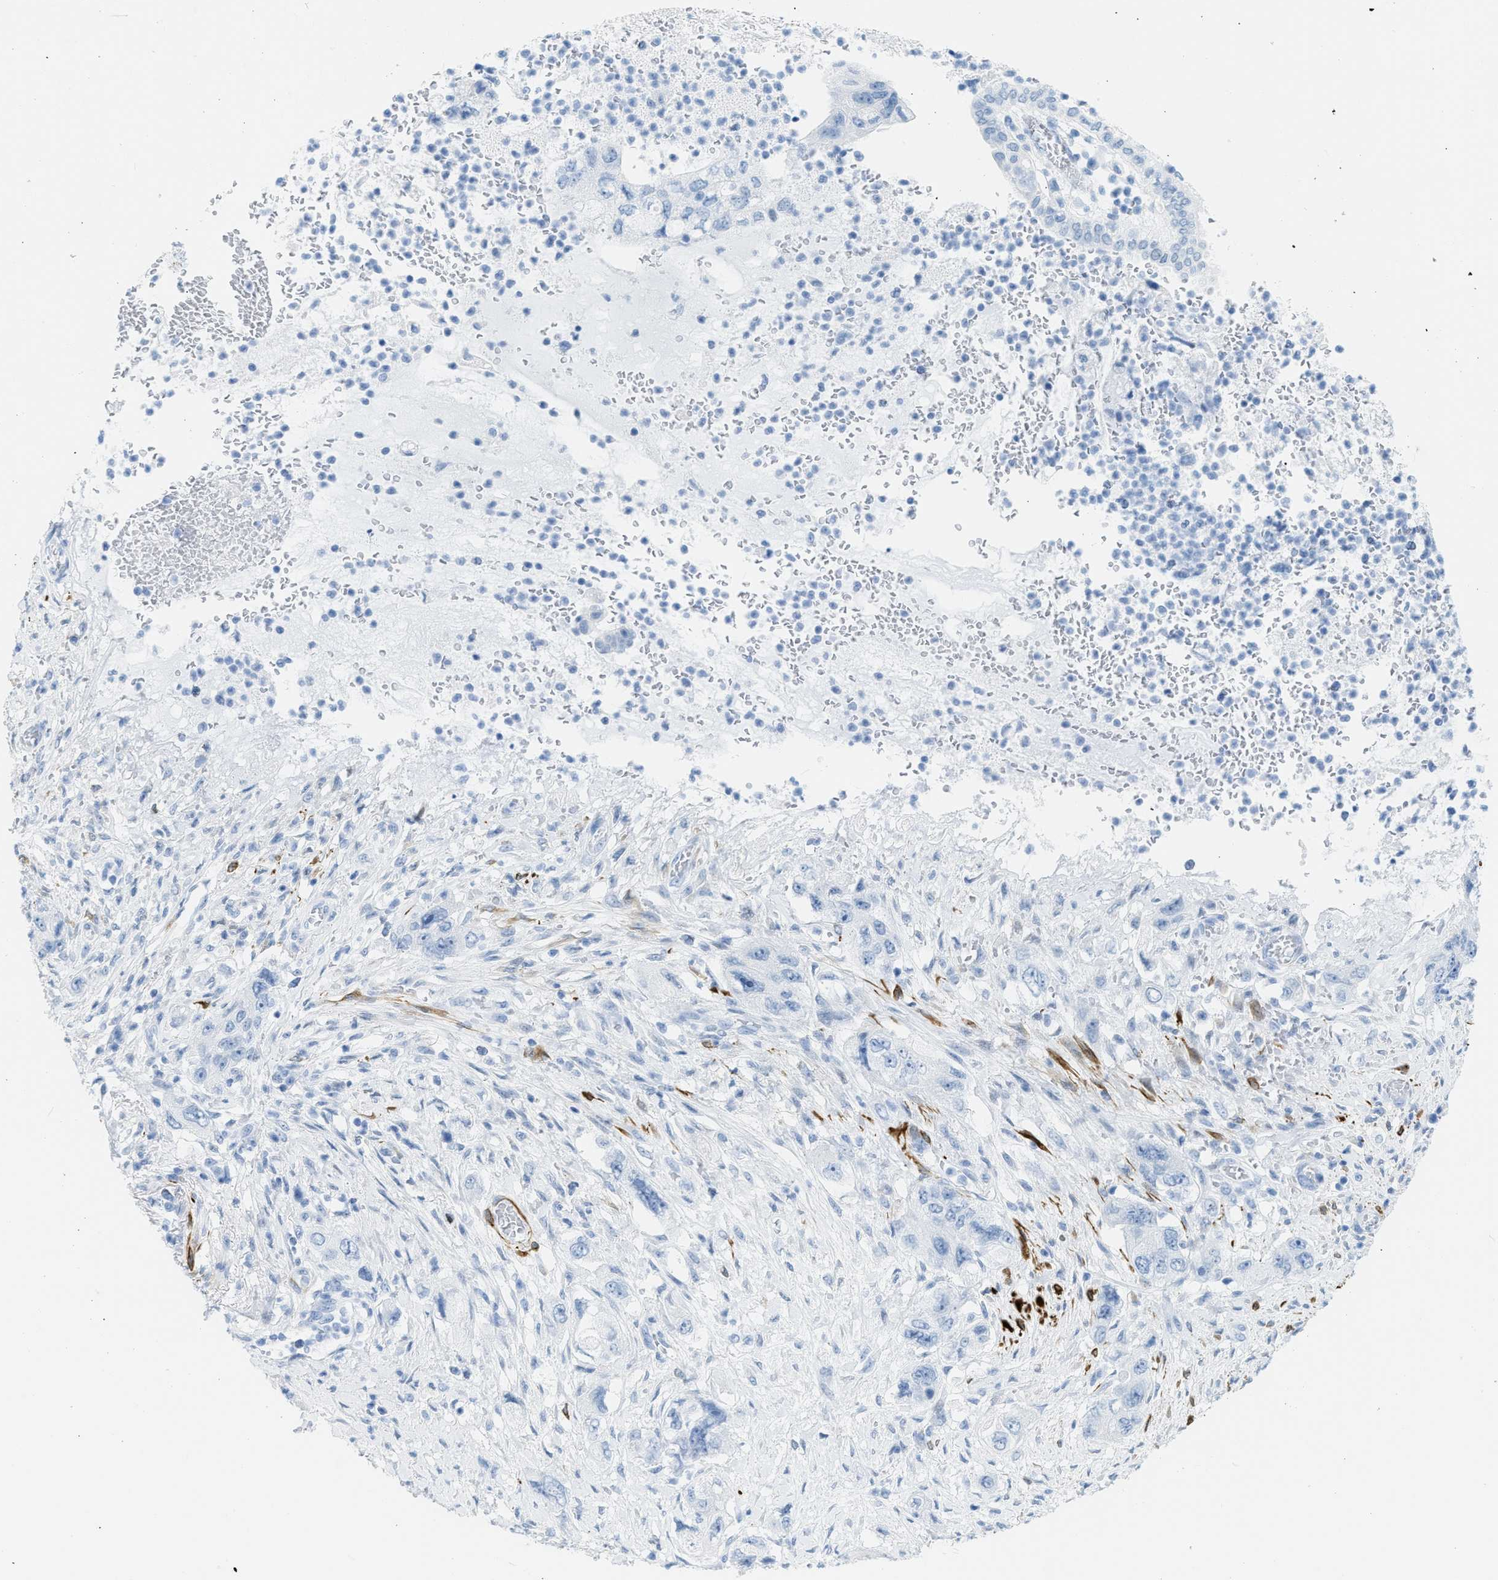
{"staining": {"intensity": "negative", "quantity": "none", "location": "none"}, "tissue": "pancreatic cancer", "cell_type": "Tumor cells", "image_type": "cancer", "snomed": [{"axis": "morphology", "description": "Adenocarcinoma, NOS"}, {"axis": "topography", "description": "Pancreas"}], "caption": "An immunohistochemistry histopathology image of pancreatic cancer is shown. There is no staining in tumor cells of pancreatic cancer. (DAB (3,3'-diaminobenzidine) IHC visualized using brightfield microscopy, high magnification).", "gene": "DES", "patient": {"sex": "female", "age": 73}}